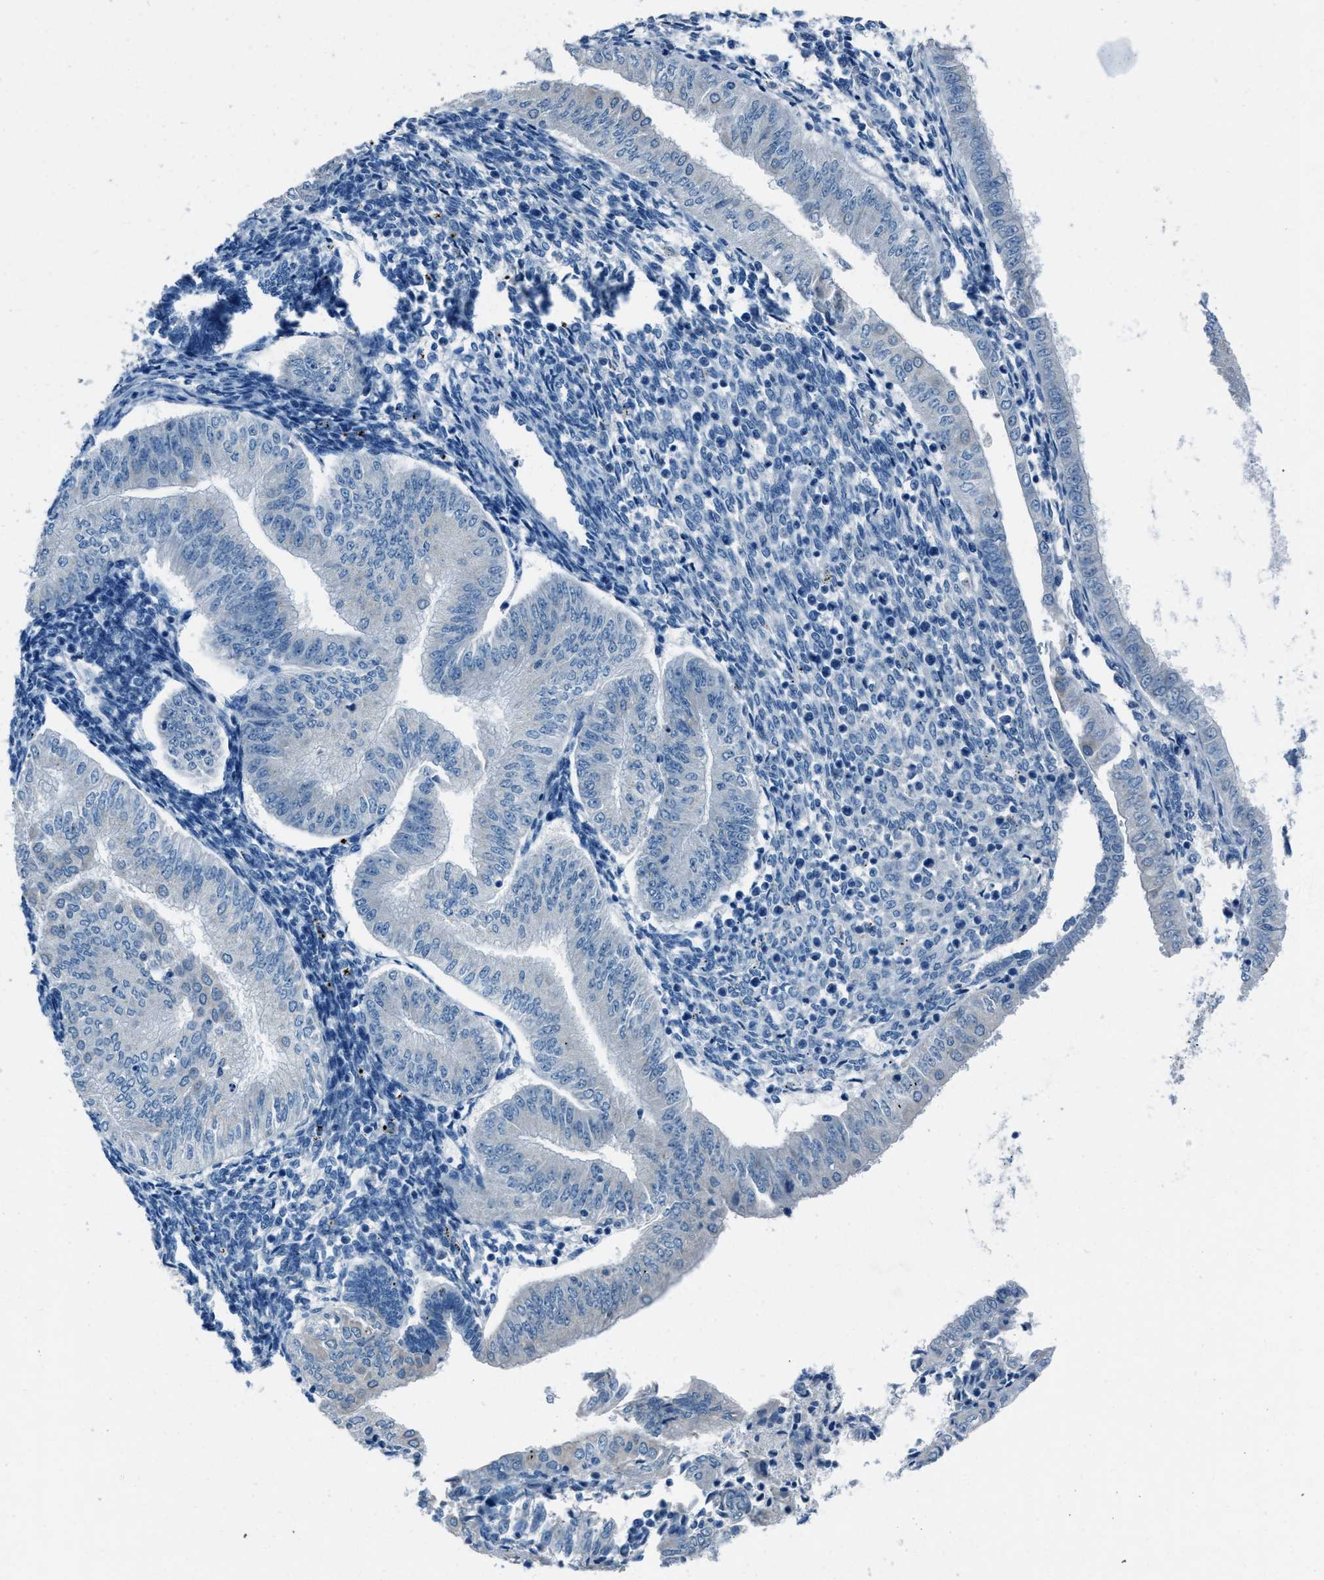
{"staining": {"intensity": "negative", "quantity": "none", "location": "none"}, "tissue": "endometrial cancer", "cell_type": "Tumor cells", "image_type": "cancer", "snomed": [{"axis": "morphology", "description": "Normal tissue, NOS"}, {"axis": "morphology", "description": "Adenocarcinoma, NOS"}, {"axis": "topography", "description": "Endometrium"}], "caption": "Tumor cells show no significant protein positivity in endometrial adenocarcinoma.", "gene": "AMACR", "patient": {"sex": "female", "age": 53}}